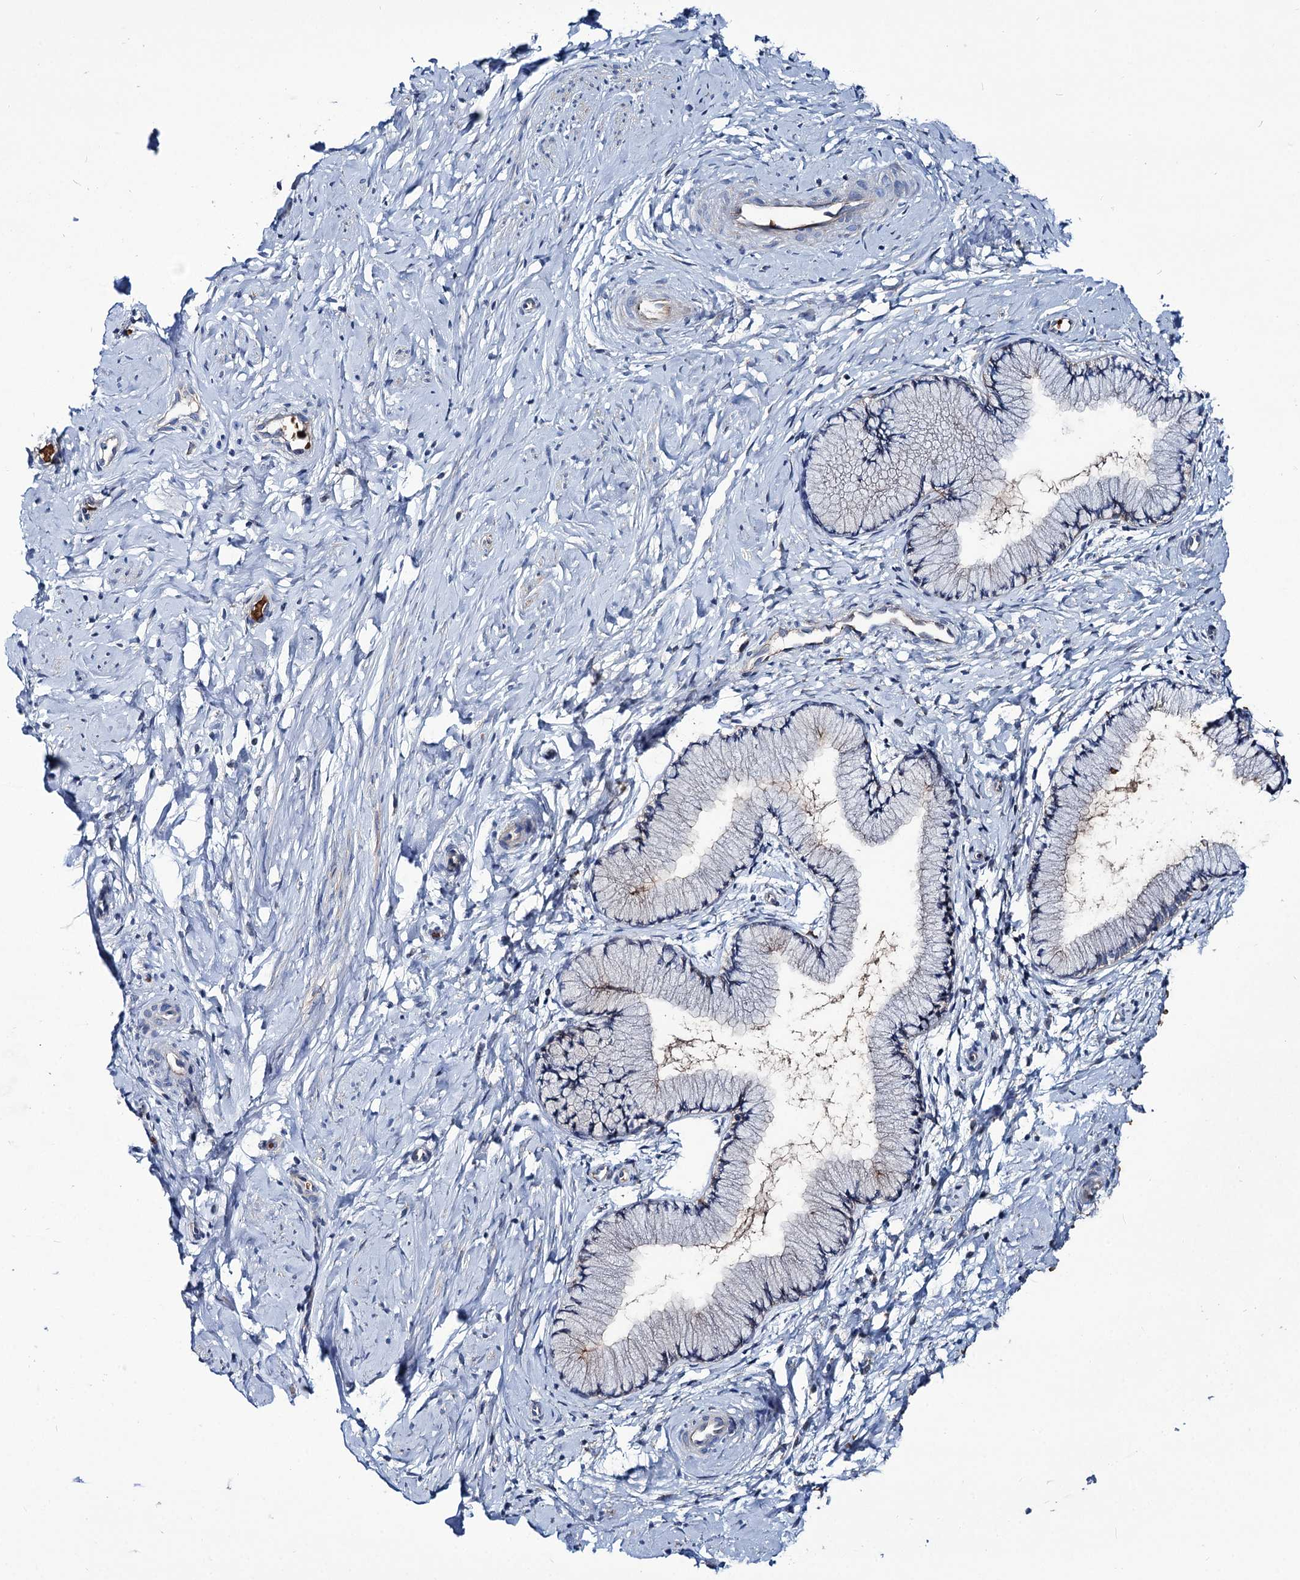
{"staining": {"intensity": "negative", "quantity": "none", "location": "none"}, "tissue": "cervix", "cell_type": "Glandular cells", "image_type": "normal", "snomed": [{"axis": "morphology", "description": "Normal tissue, NOS"}, {"axis": "topography", "description": "Cervix"}], "caption": "The image shows no significant positivity in glandular cells of cervix.", "gene": "RPUSD3", "patient": {"sex": "female", "age": 33}}